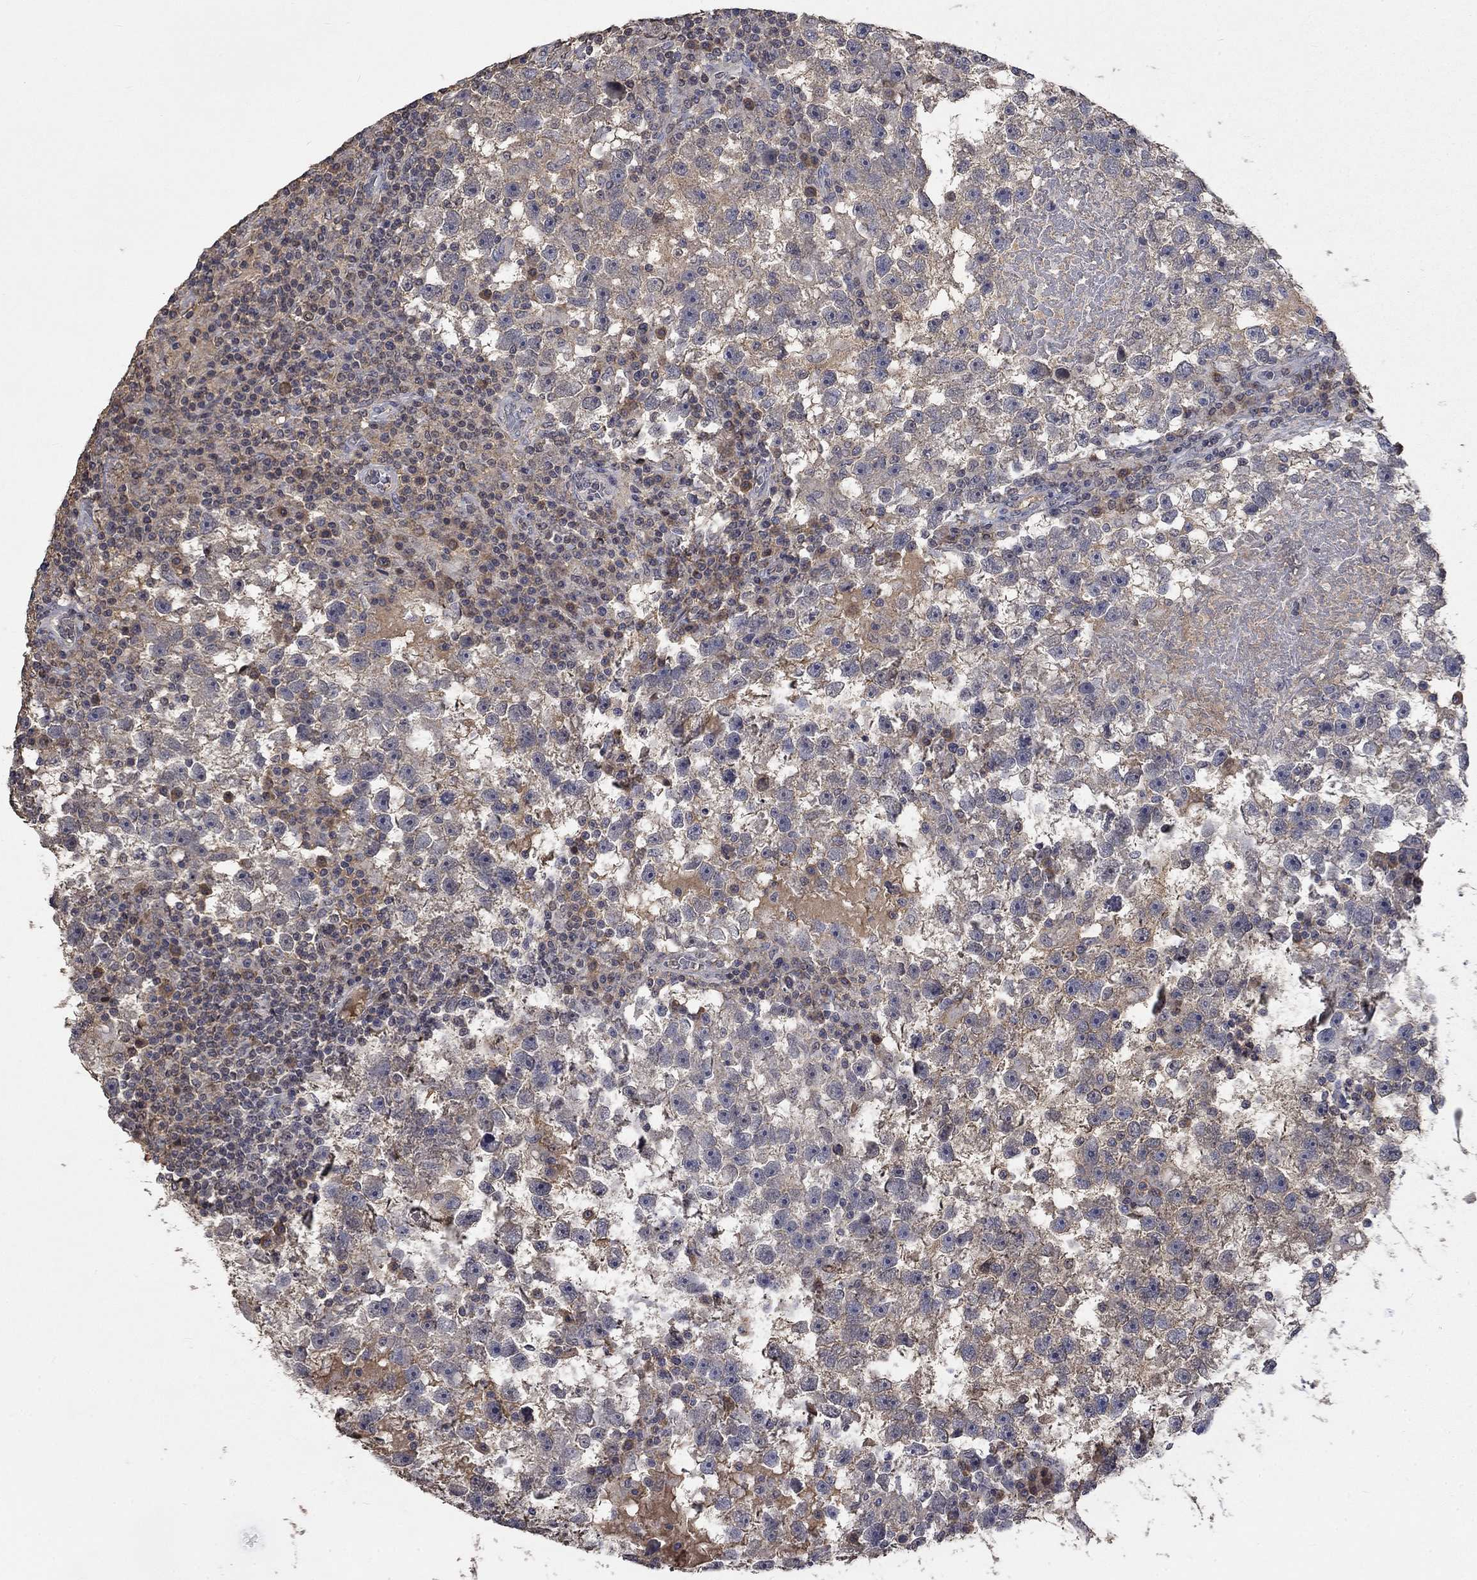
{"staining": {"intensity": "negative", "quantity": "none", "location": "none"}, "tissue": "testis cancer", "cell_type": "Tumor cells", "image_type": "cancer", "snomed": [{"axis": "morphology", "description": "Seminoma, NOS"}, {"axis": "topography", "description": "Testis"}], "caption": "High magnification brightfield microscopy of testis cancer stained with DAB (brown) and counterstained with hematoxylin (blue): tumor cells show no significant staining.", "gene": "ZBTB18", "patient": {"sex": "male", "age": 47}}